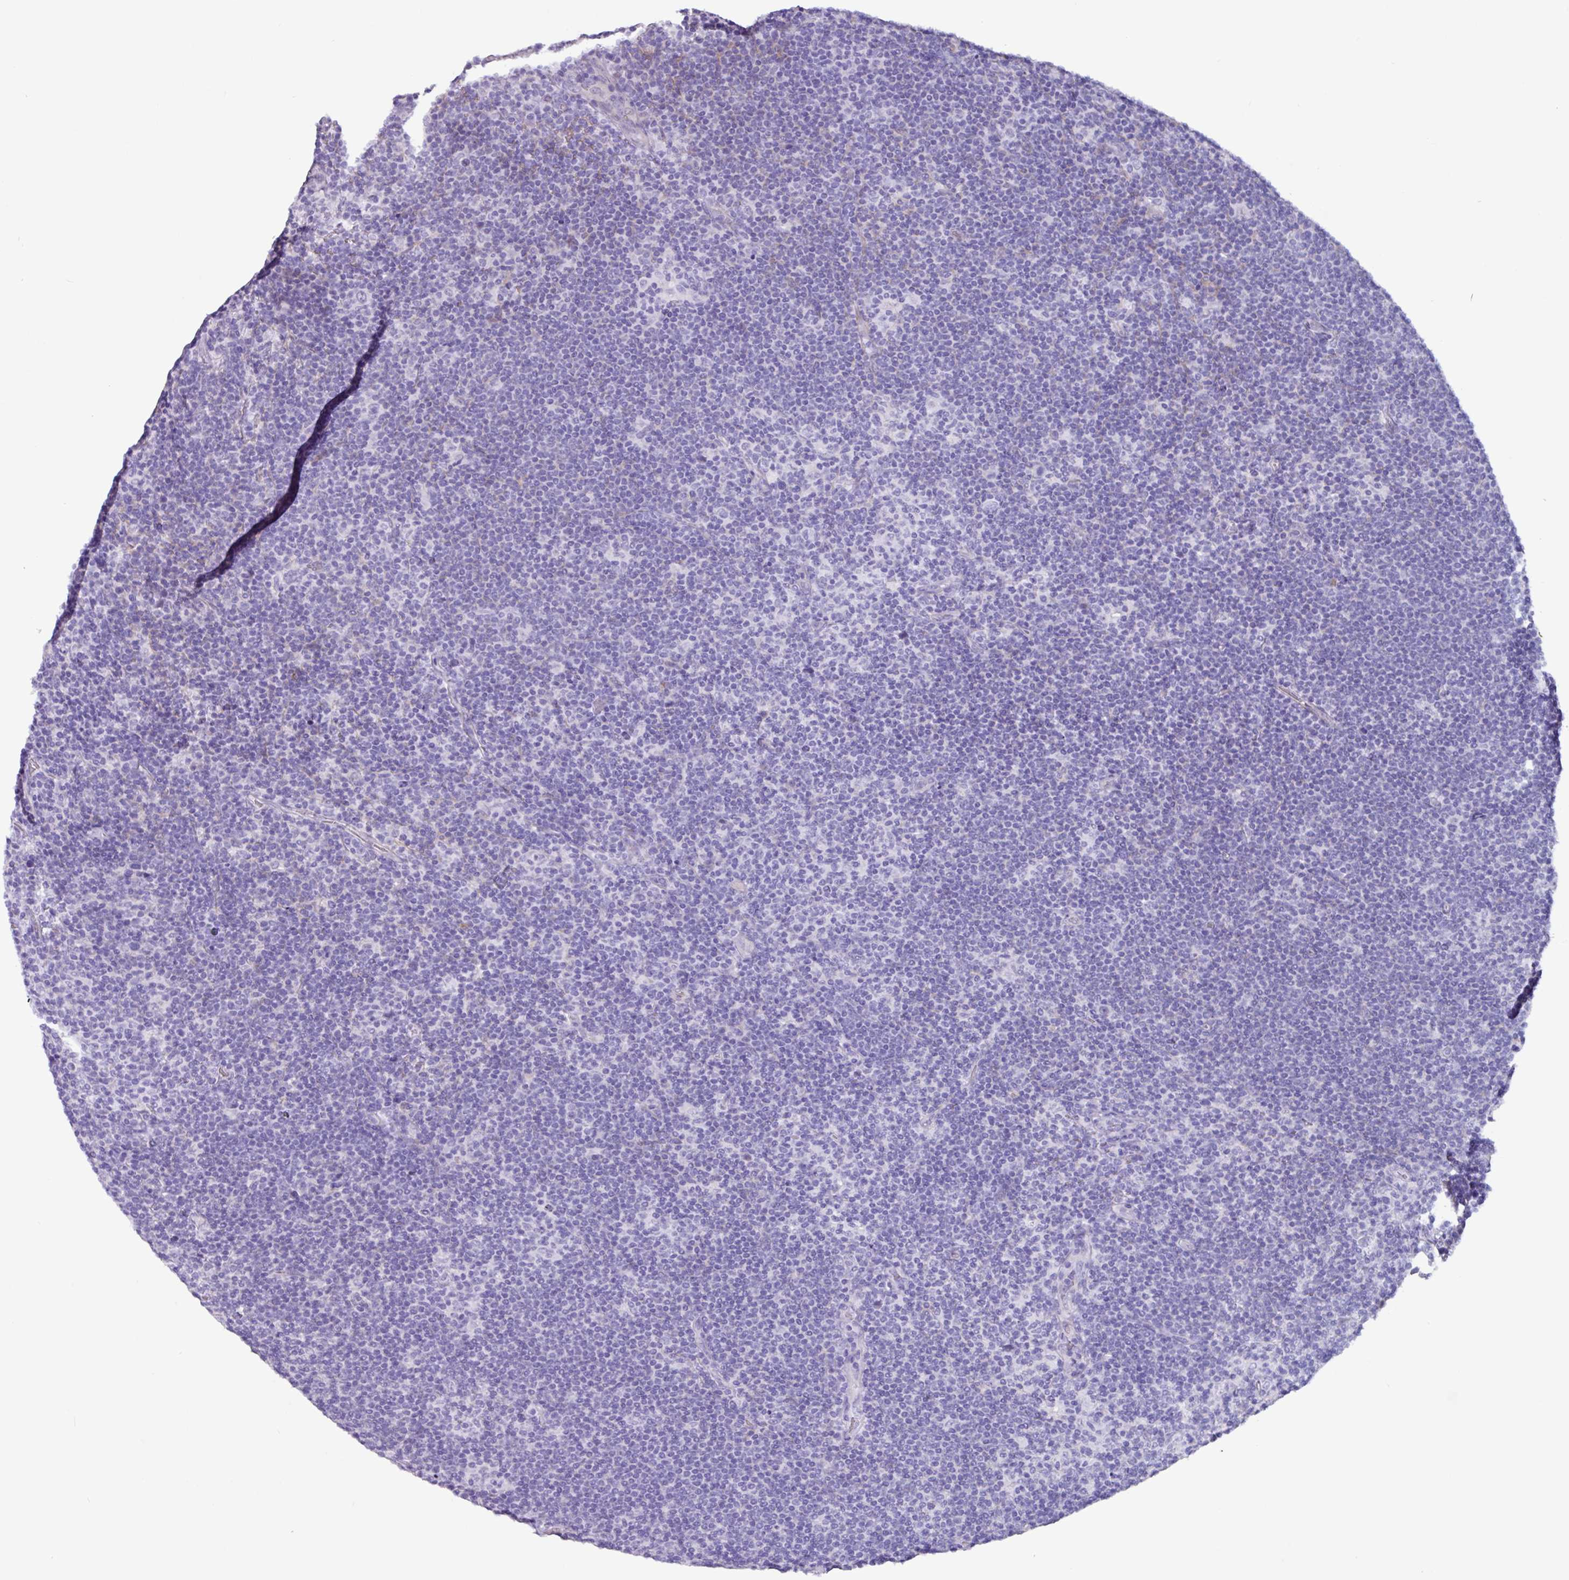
{"staining": {"intensity": "negative", "quantity": "none", "location": "none"}, "tissue": "lymphoma", "cell_type": "Tumor cells", "image_type": "cancer", "snomed": [{"axis": "morphology", "description": "Hodgkin's disease, NOS"}, {"axis": "topography", "description": "Lymph node"}], "caption": "Immunohistochemistry (IHC) histopathology image of Hodgkin's disease stained for a protein (brown), which displays no expression in tumor cells. The staining was performed using DAB to visualize the protein expression in brown, while the nuclei were stained in blue with hematoxylin (Magnification: 20x).", "gene": "OTX1", "patient": {"sex": "female", "age": 57}}